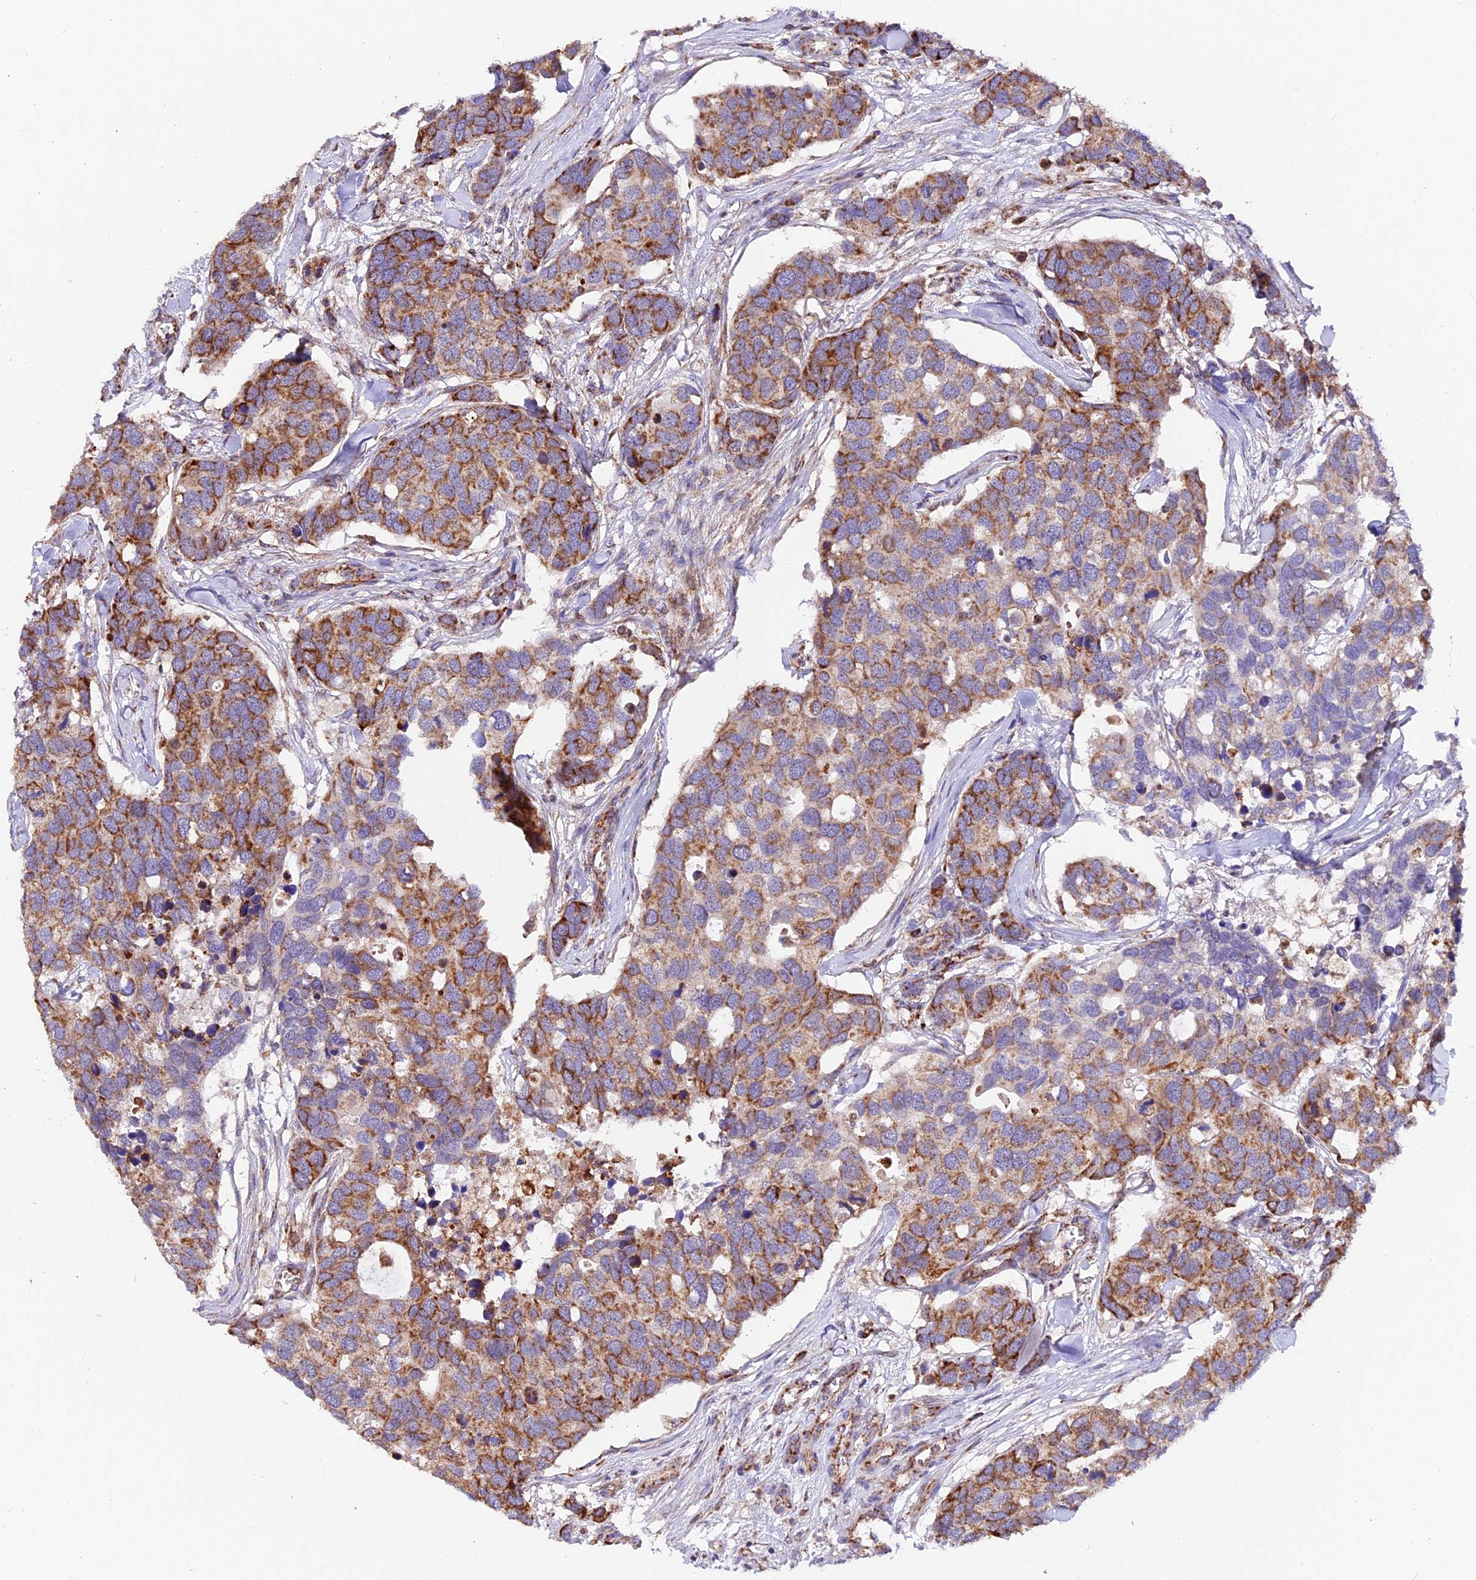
{"staining": {"intensity": "moderate", "quantity": ">75%", "location": "cytoplasmic/membranous"}, "tissue": "breast cancer", "cell_type": "Tumor cells", "image_type": "cancer", "snomed": [{"axis": "morphology", "description": "Duct carcinoma"}, {"axis": "topography", "description": "Breast"}], "caption": "This photomicrograph displays breast invasive ductal carcinoma stained with IHC to label a protein in brown. The cytoplasmic/membranous of tumor cells show moderate positivity for the protein. Nuclei are counter-stained blue.", "gene": "NDUFA8", "patient": {"sex": "female", "age": 83}}